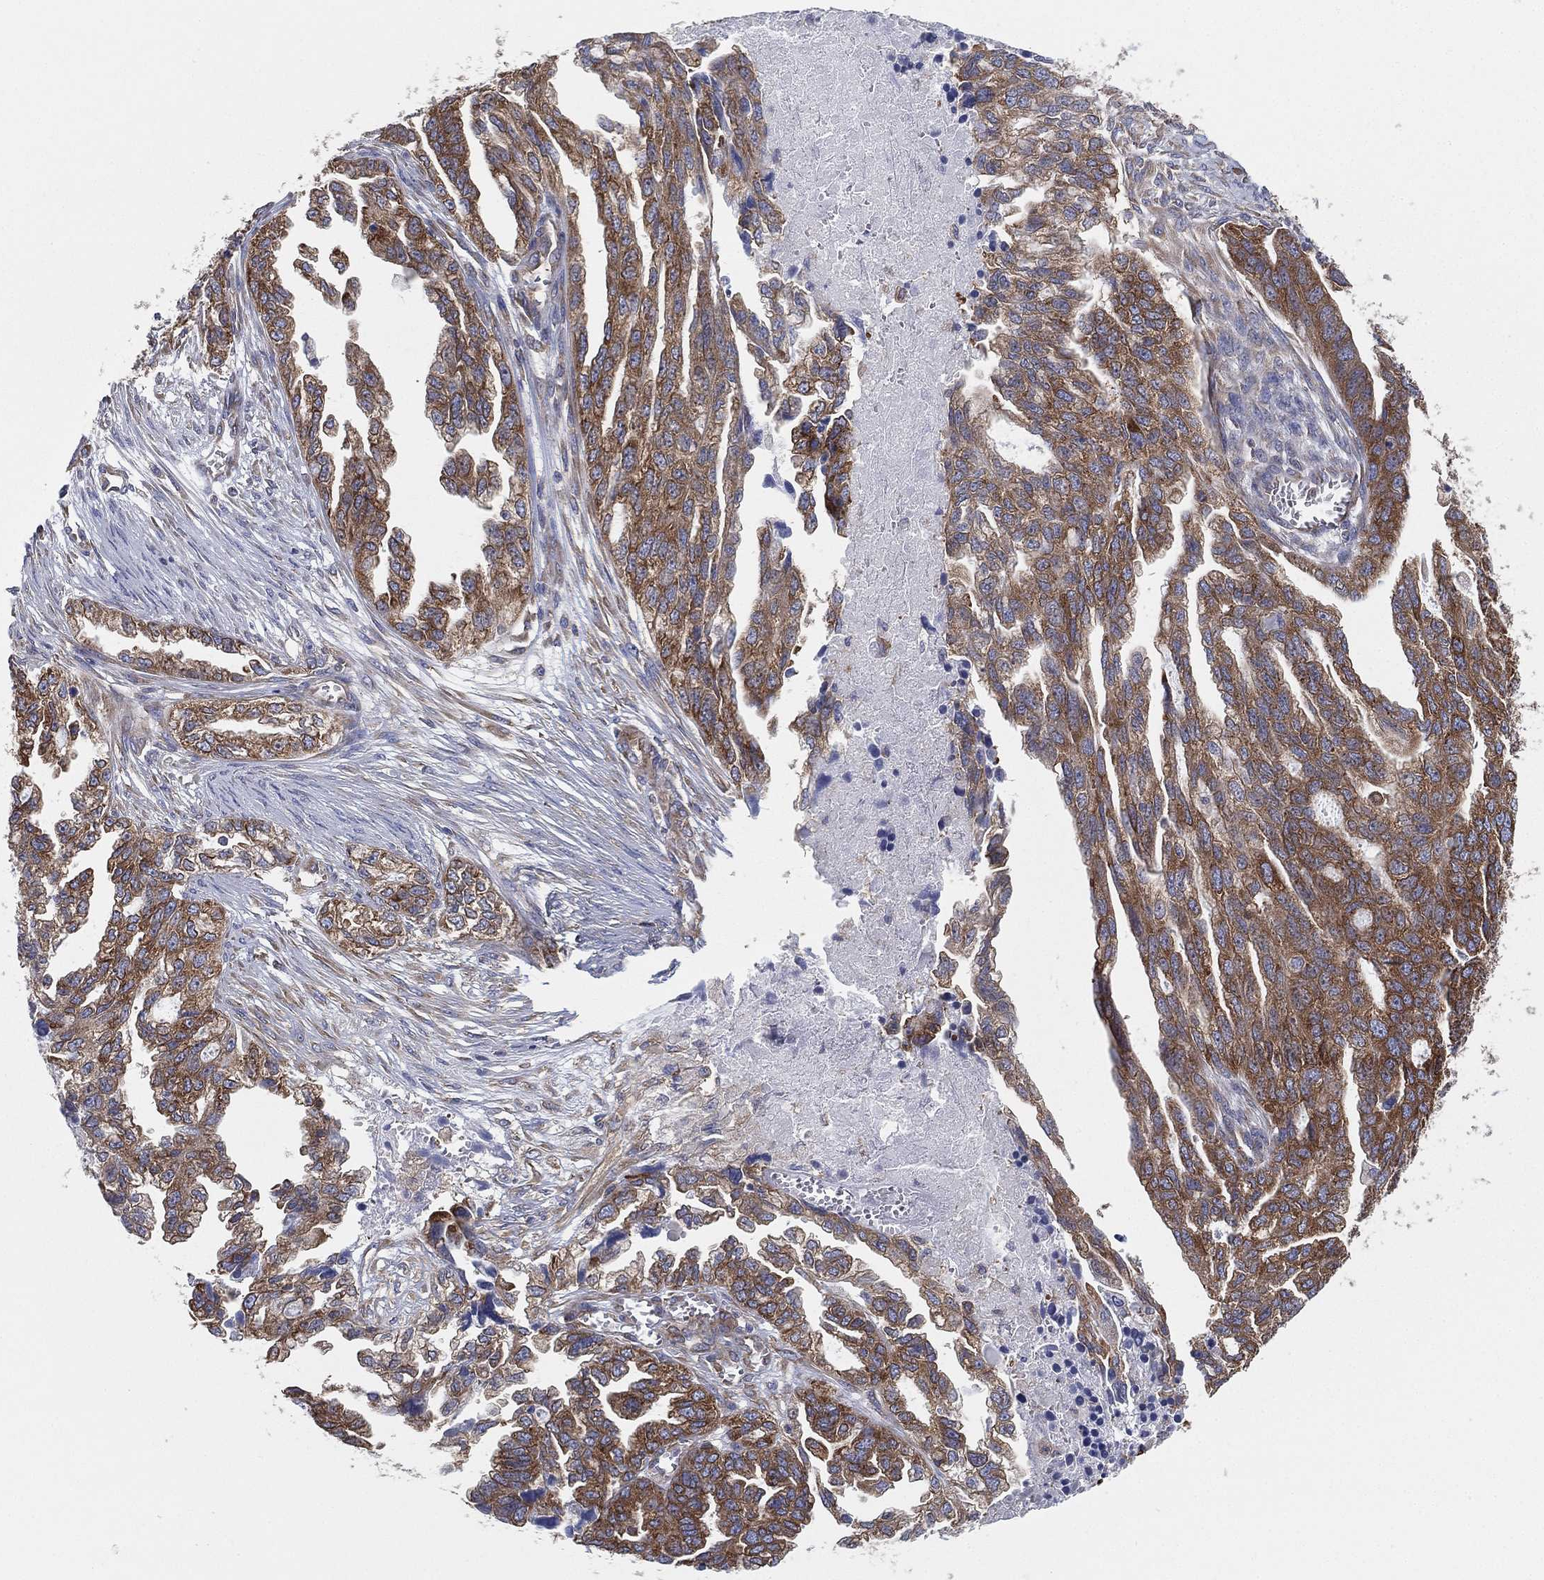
{"staining": {"intensity": "strong", "quantity": "25%-75%", "location": "cytoplasmic/membranous"}, "tissue": "ovarian cancer", "cell_type": "Tumor cells", "image_type": "cancer", "snomed": [{"axis": "morphology", "description": "Cystadenocarcinoma, serous, NOS"}, {"axis": "topography", "description": "Ovary"}], "caption": "A brown stain labels strong cytoplasmic/membranous positivity of a protein in human ovarian cancer tumor cells.", "gene": "FARSA", "patient": {"sex": "female", "age": 51}}